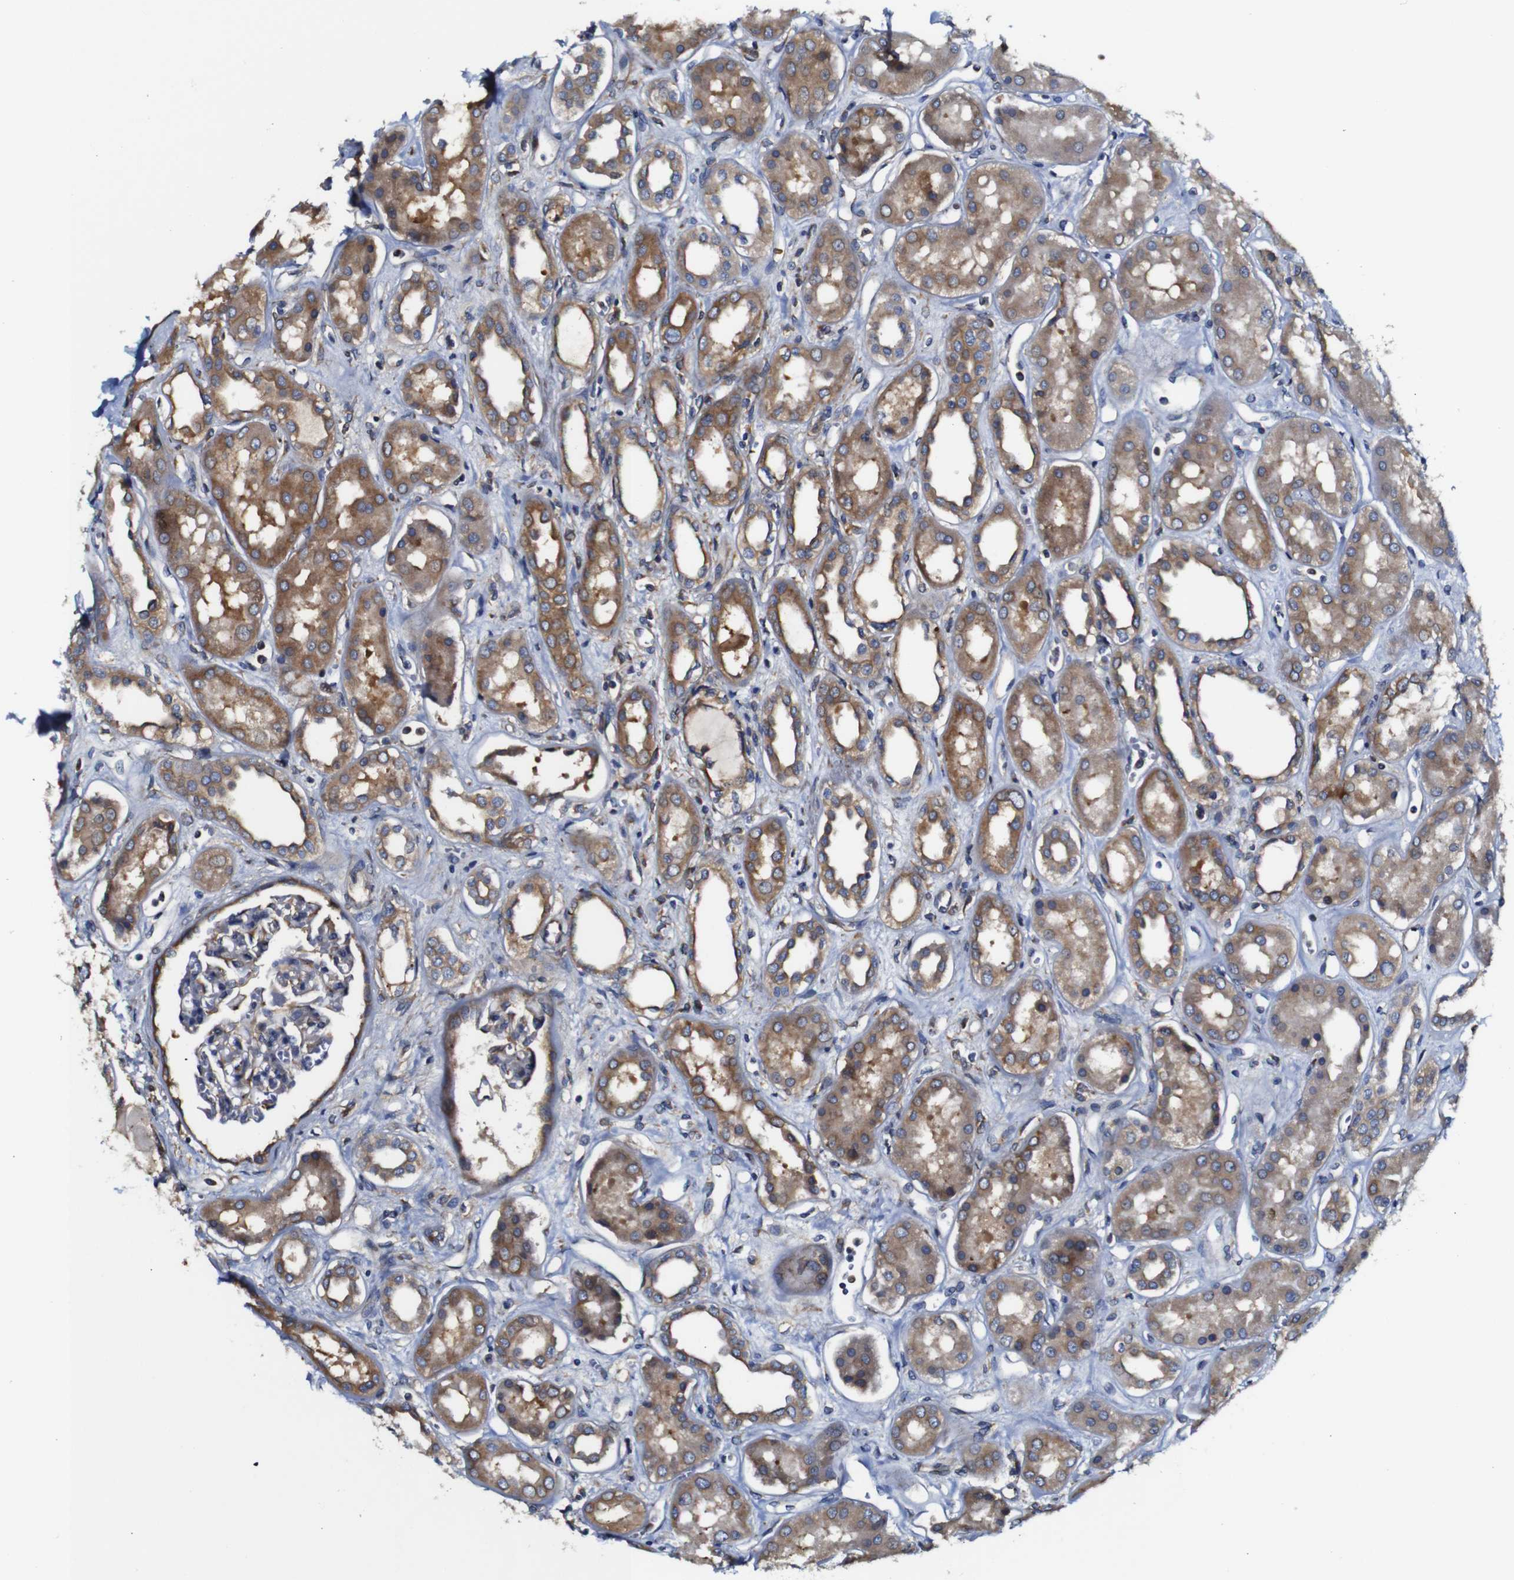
{"staining": {"intensity": "moderate", "quantity": "25%-75%", "location": "cytoplasmic/membranous"}, "tissue": "kidney", "cell_type": "Cells in glomeruli", "image_type": "normal", "snomed": [{"axis": "morphology", "description": "Normal tissue, NOS"}, {"axis": "topography", "description": "Kidney"}], "caption": "Cells in glomeruli reveal moderate cytoplasmic/membranous expression in about 25%-75% of cells in unremarkable kidney.", "gene": "CLCC1", "patient": {"sex": "male", "age": 59}}